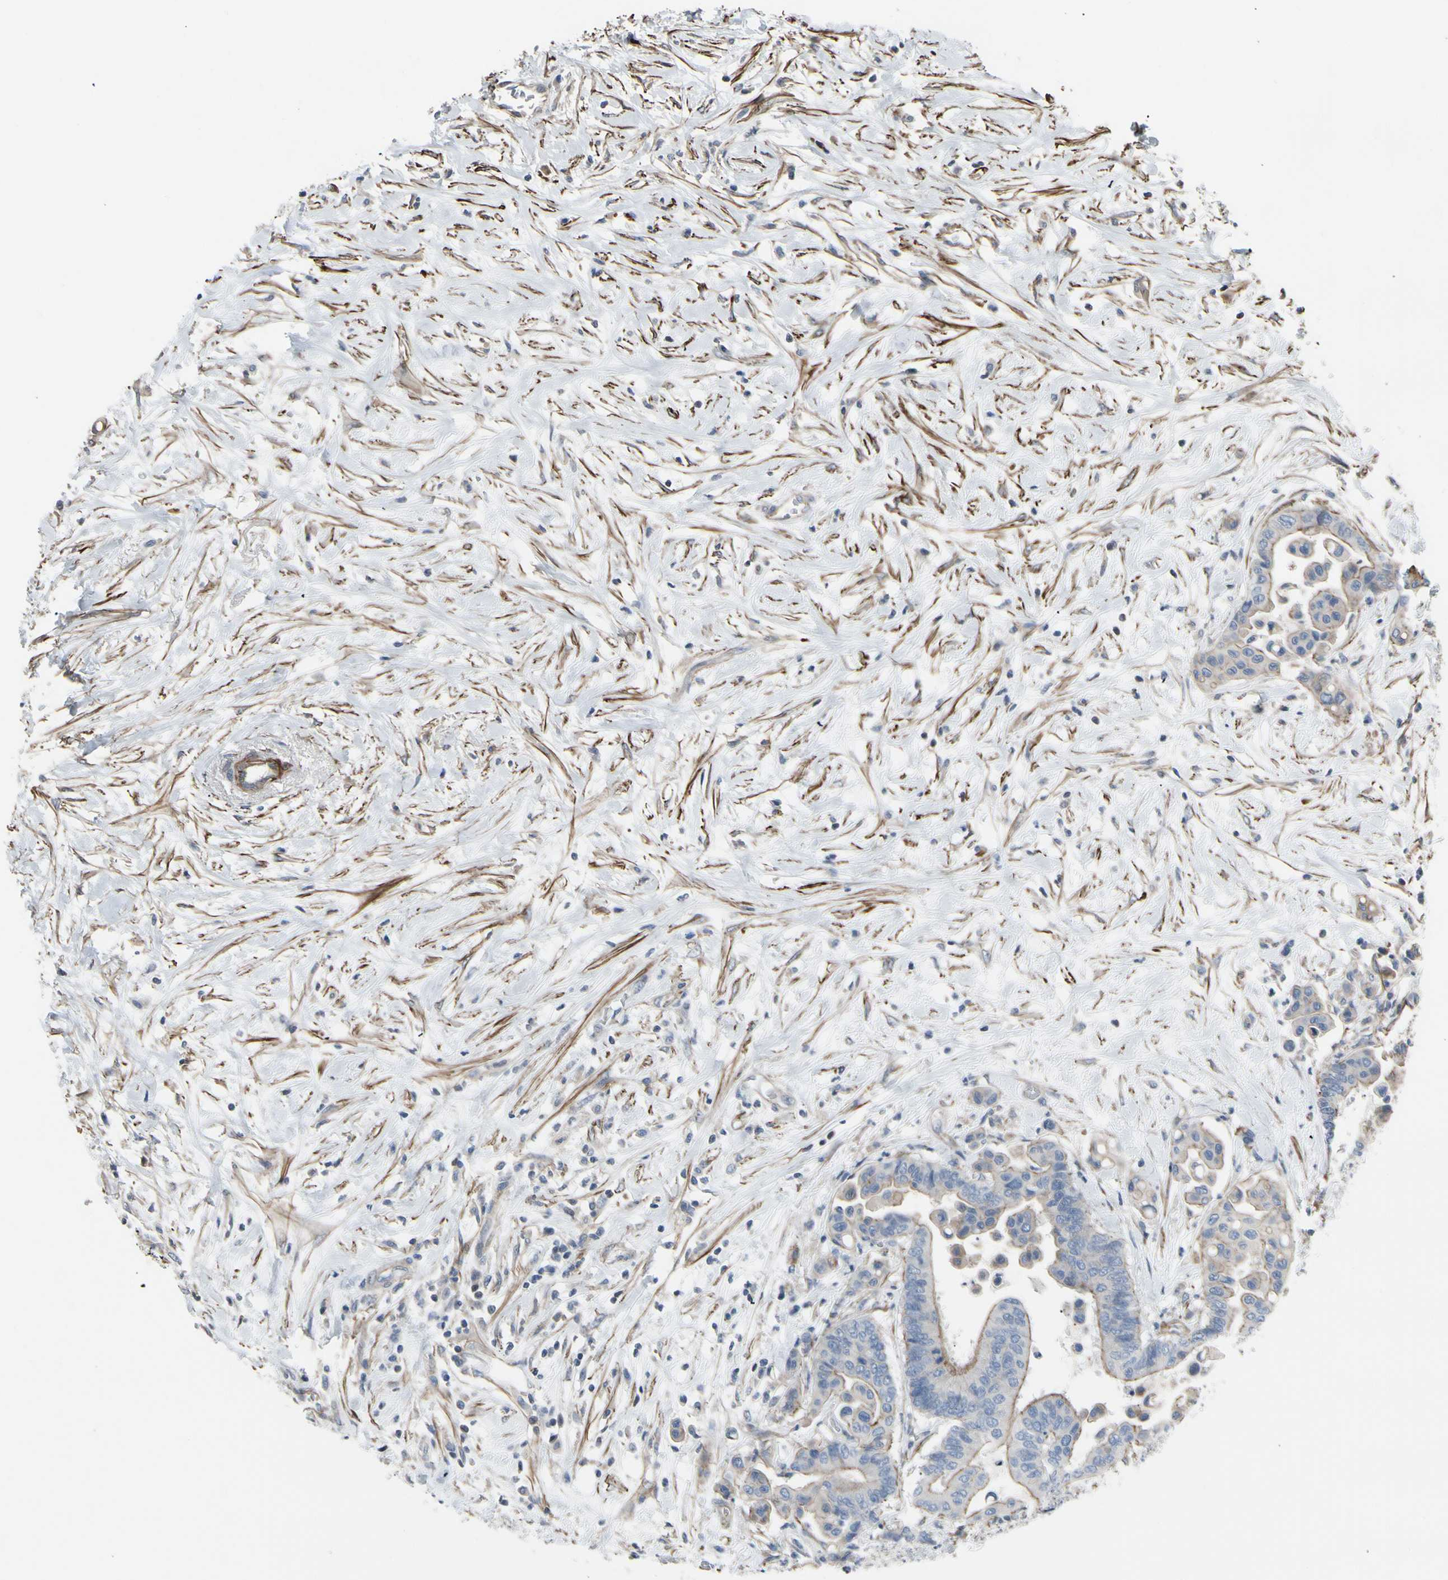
{"staining": {"intensity": "weak", "quantity": "25%-75%", "location": "cytoplasmic/membranous"}, "tissue": "colorectal cancer", "cell_type": "Tumor cells", "image_type": "cancer", "snomed": [{"axis": "morphology", "description": "Normal tissue, NOS"}, {"axis": "morphology", "description": "Adenocarcinoma, NOS"}, {"axis": "topography", "description": "Colon"}], "caption": "A photomicrograph of colorectal cancer stained for a protein exhibits weak cytoplasmic/membranous brown staining in tumor cells.", "gene": "TPM1", "patient": {"sex": "male", "age": 82}}